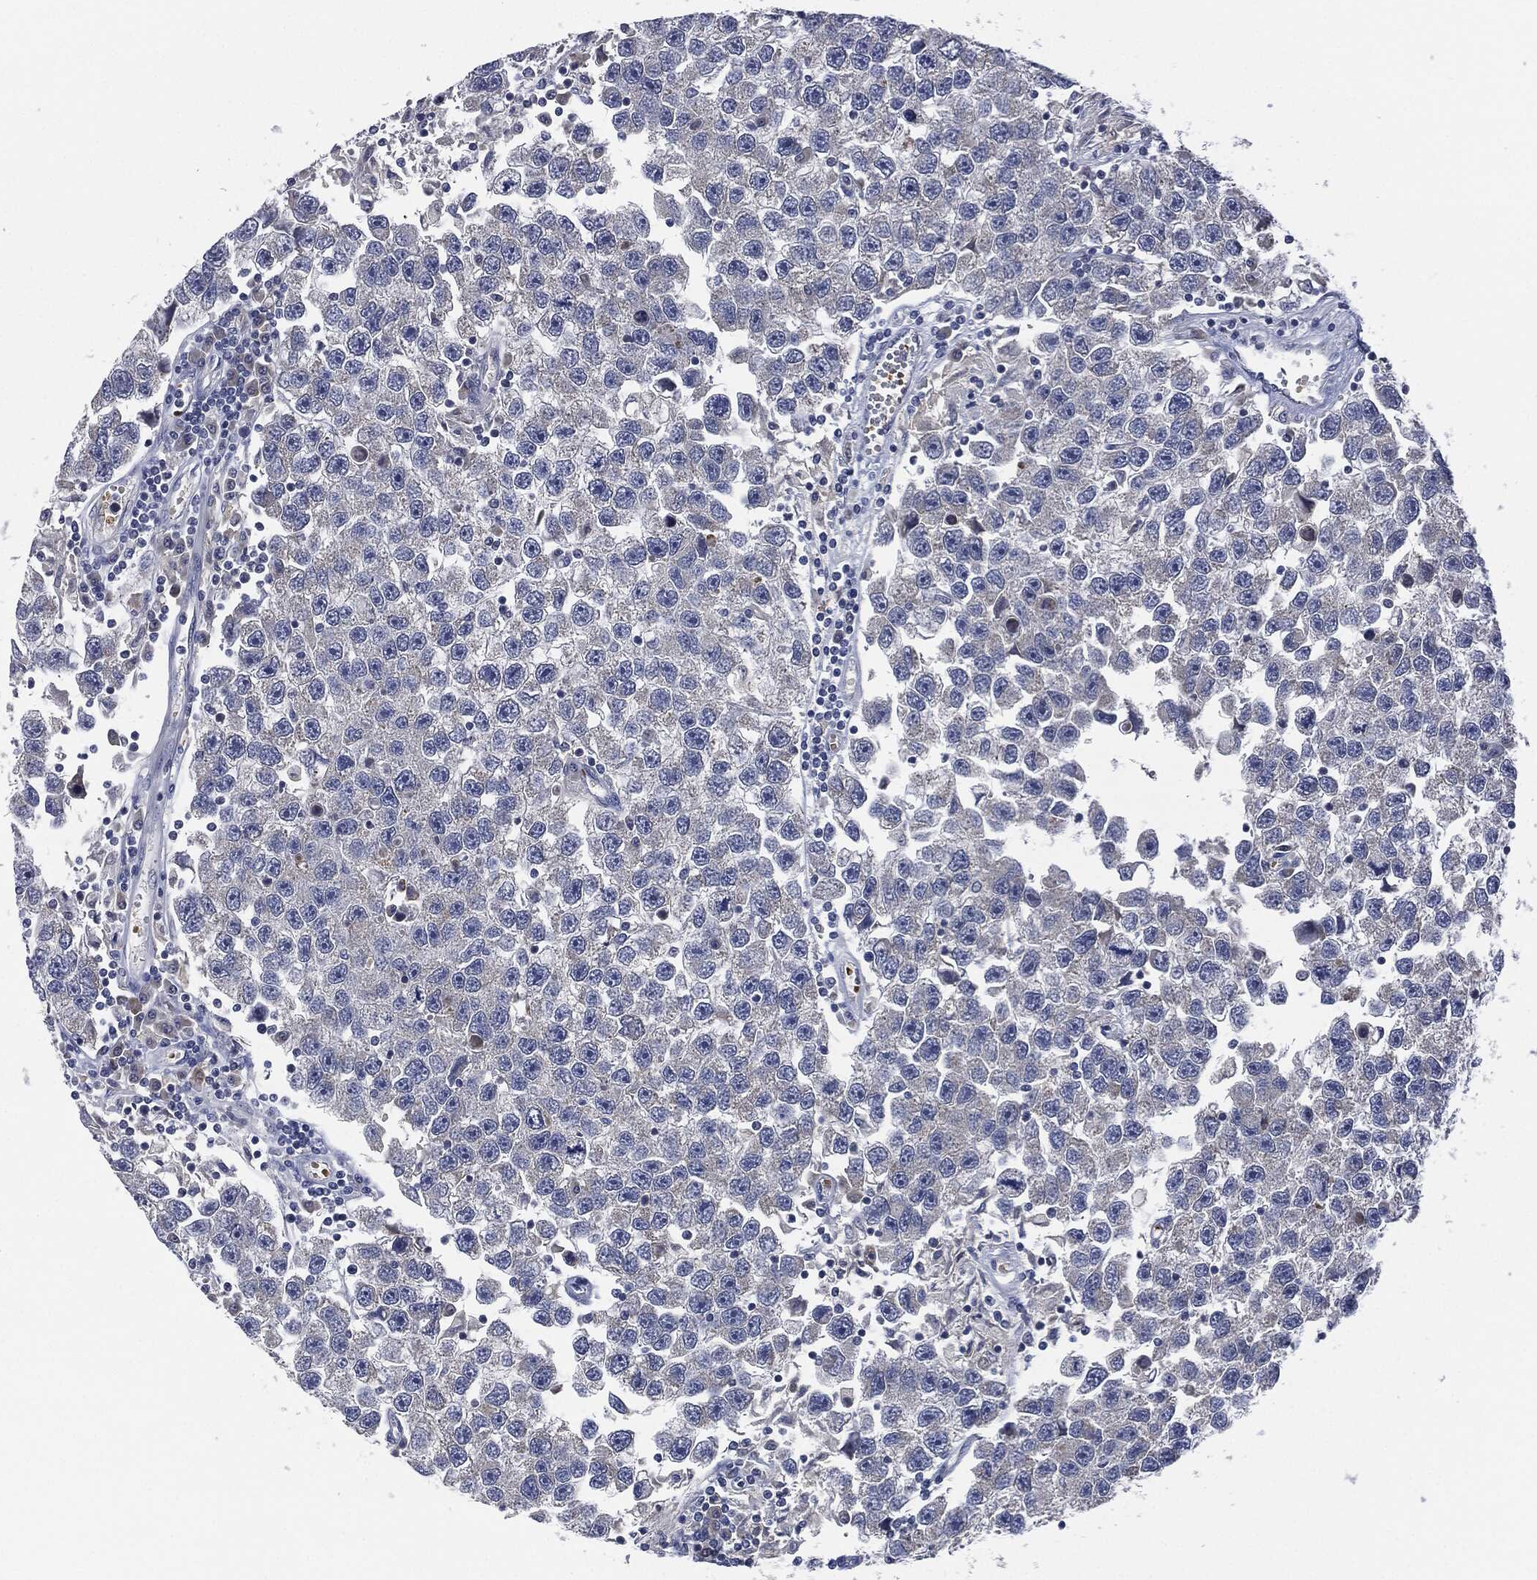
{"staining": {"intensity": "negative", "quantity": "none", "location": "none"}, "tissue": "testis cancer", "cell_type": "Tumor cells", "image_type": "cancer", "snomed": [{"axis": "morphology", "description": "Seminoma, NOS"}, {"axis": "topography", "description": "Testis"}], "caption": "Tumor cells are negative for brown protein staining in testis cancer. The staining is performed using DAB brown chromogen with nuclei counter-stained in using hematoxylin.", "gene": "SIGLEC9", "patient": {"sex": "male", "age": 26}}